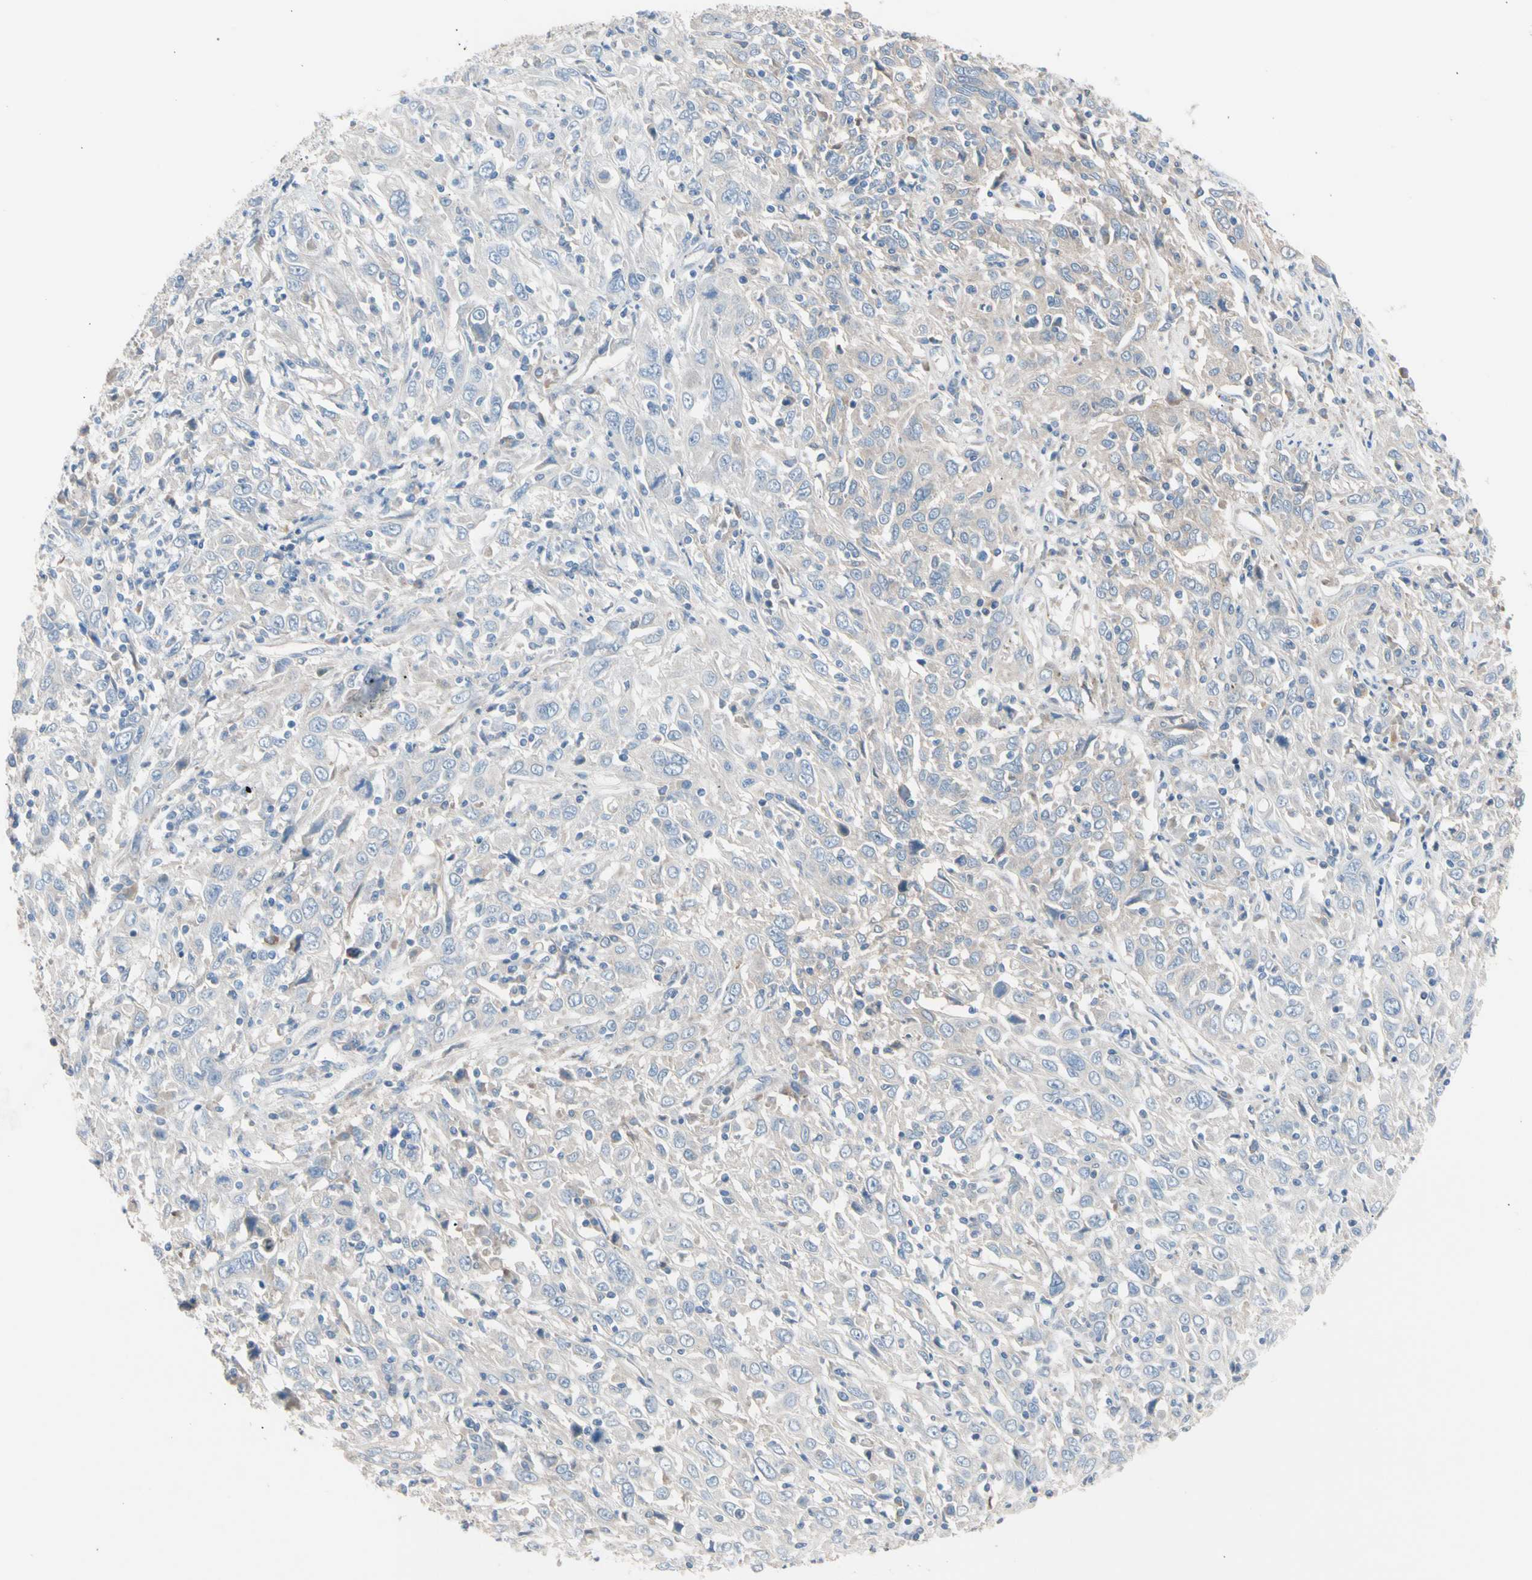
{"staining": {"intensity": "negative", "quantity": "none", "location": "none"}, "tissue": "cervical cancer", "cell_type": "Tumor cells", "image_type": "cancer", "snomed": [{"axis": "morphology", "description": "Squamous cell carcinoma, NOS"}, {"axis": "topography", "description": "Cervix"}], "caption": "Immunohistochemistry photomicrograph of human cervical squamous cell carcinoma stained for a protein (brown), which shows no expression in tumor cells. (Brightfield microscopy of DAB immunohistochemistry (IHC) at high magnification).", "gene": "CASQ1", "patient": {"sex": "female", "age": 46}}